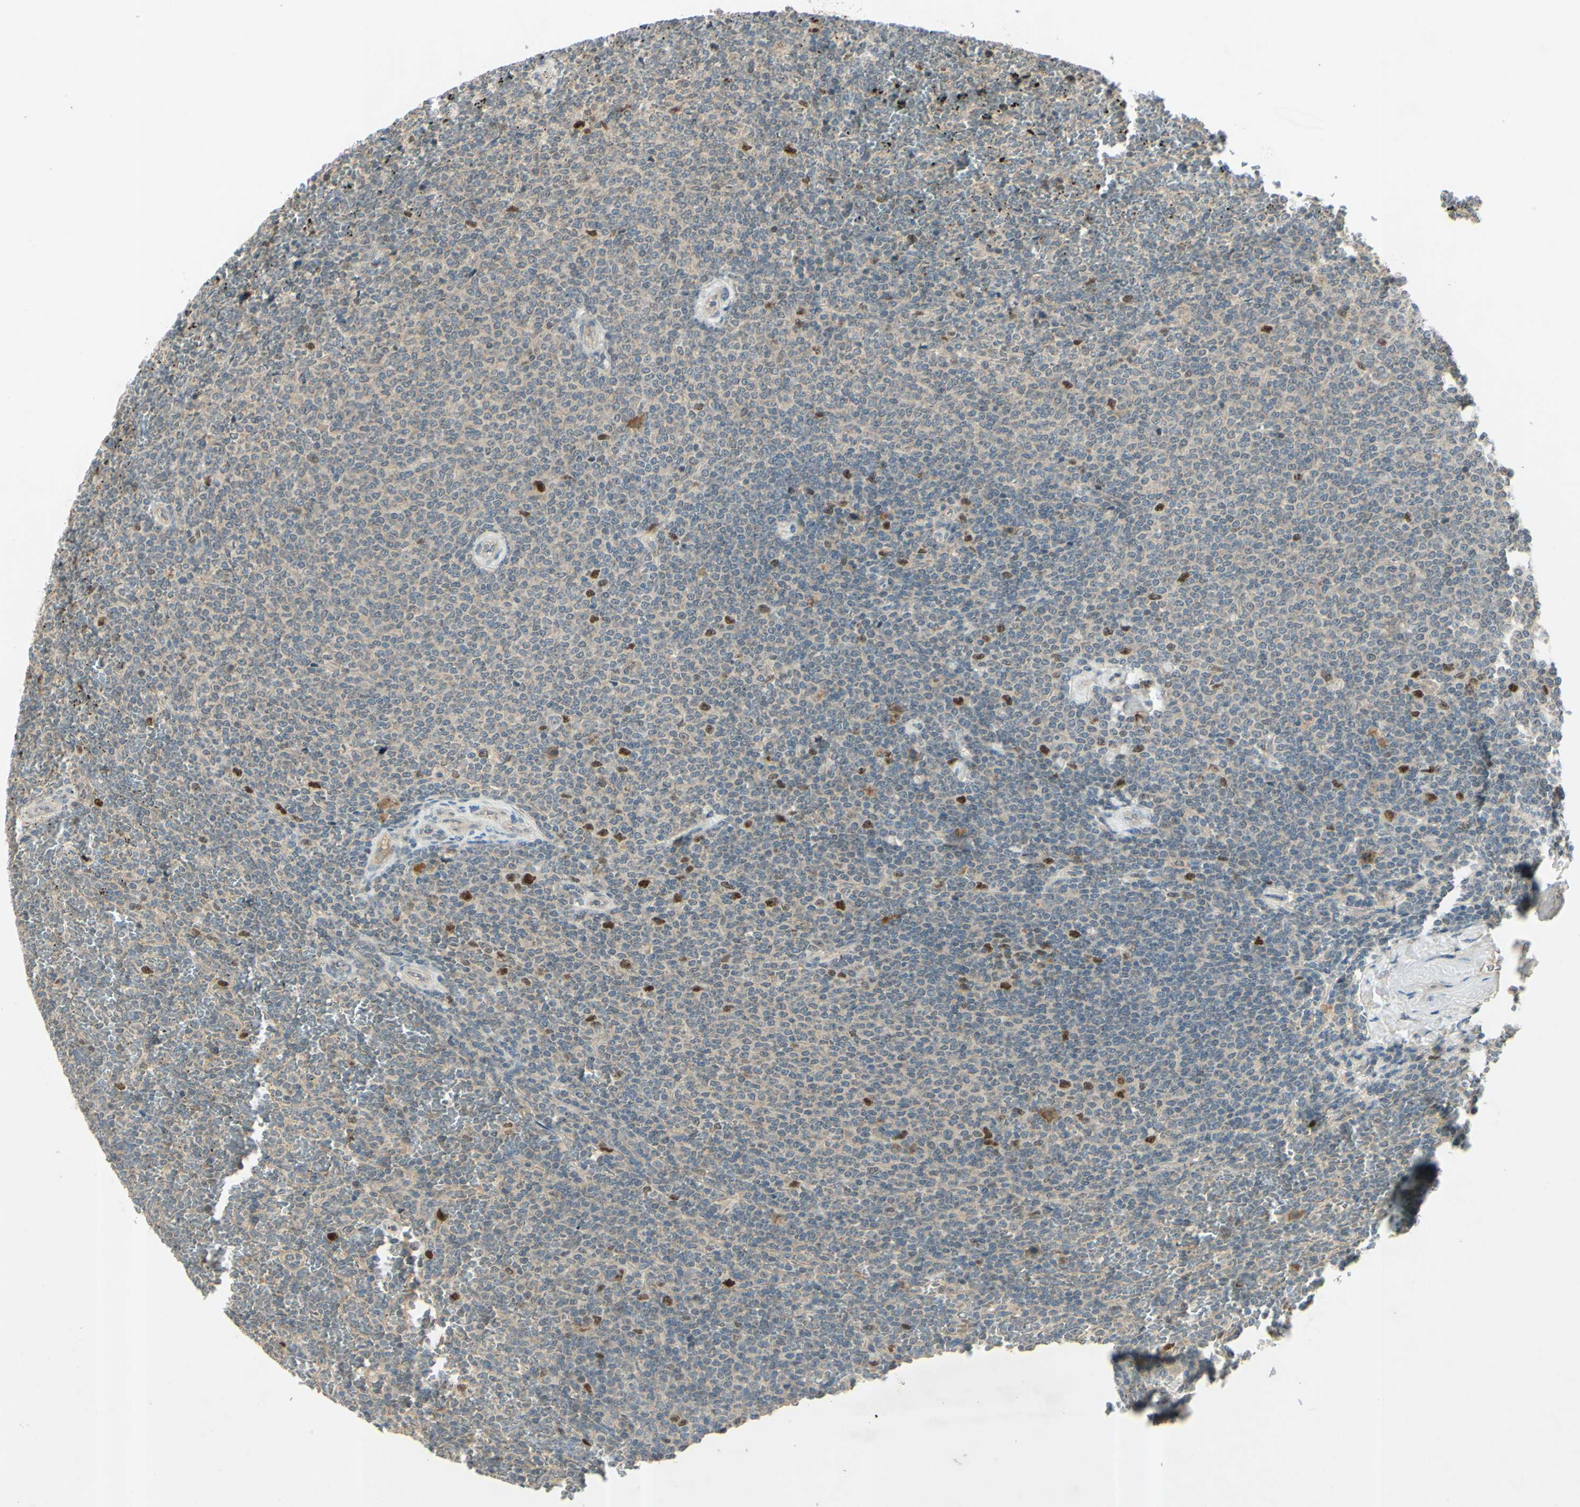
{"staining": {"intensity": "strong", "quantity": "<25%", "location": "nuclear"}, "tissue": "lymphoma", "cell_type": "Tumor cells", "image_type": "cancer", "snomed": [{"axis": "morphology", "description": "Malignant lymphoma, non-Hodgkin's type, Low grade"}, {"axis": "topography", "description": "Spleen"}], "caption": "Lymphoma stained with a protein marker exhibits strong staining in tumor cells.", "gene": "RAD18", "patient": {"sex": "female", "age": 77}}